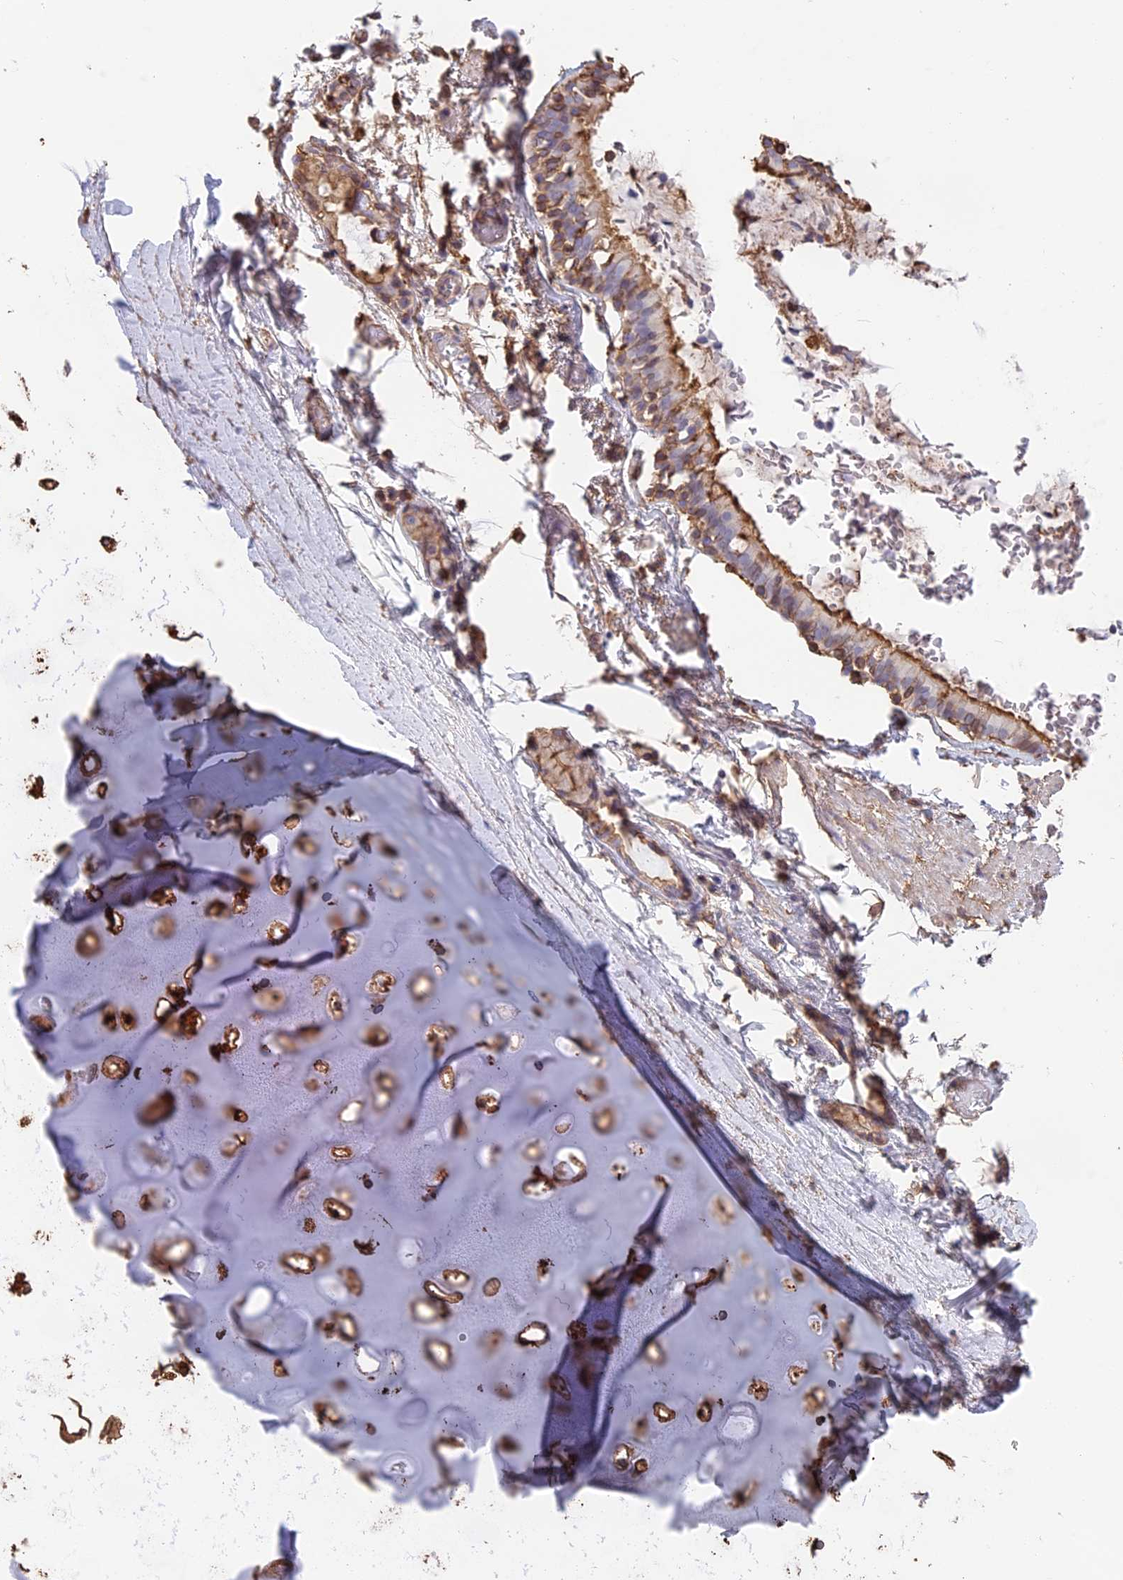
{"staining": {"intensity": "moderate", "quantity": ">75%", "location": "cytoplasmic/membranous"}, "tissue": "adipose tissue", "cell_type": "Adipocytes", "image_type": "normal", "snomed": [{"axis": "morphology", "description": "Normal tissue, NOS"}, {"axis": "topography", "description": "Lymph node"}, {"axis": "topography", "description": "Bronchus"}], "caption": "About >75% of adipocytes in unremarkable adipose tissue exhibit moderate cytoplasmic/membranous protein staining as visualized by brown immunohistochemical staining.", "gene": "TMEM255B", "patient": {"sex": "male", "age": 63}}